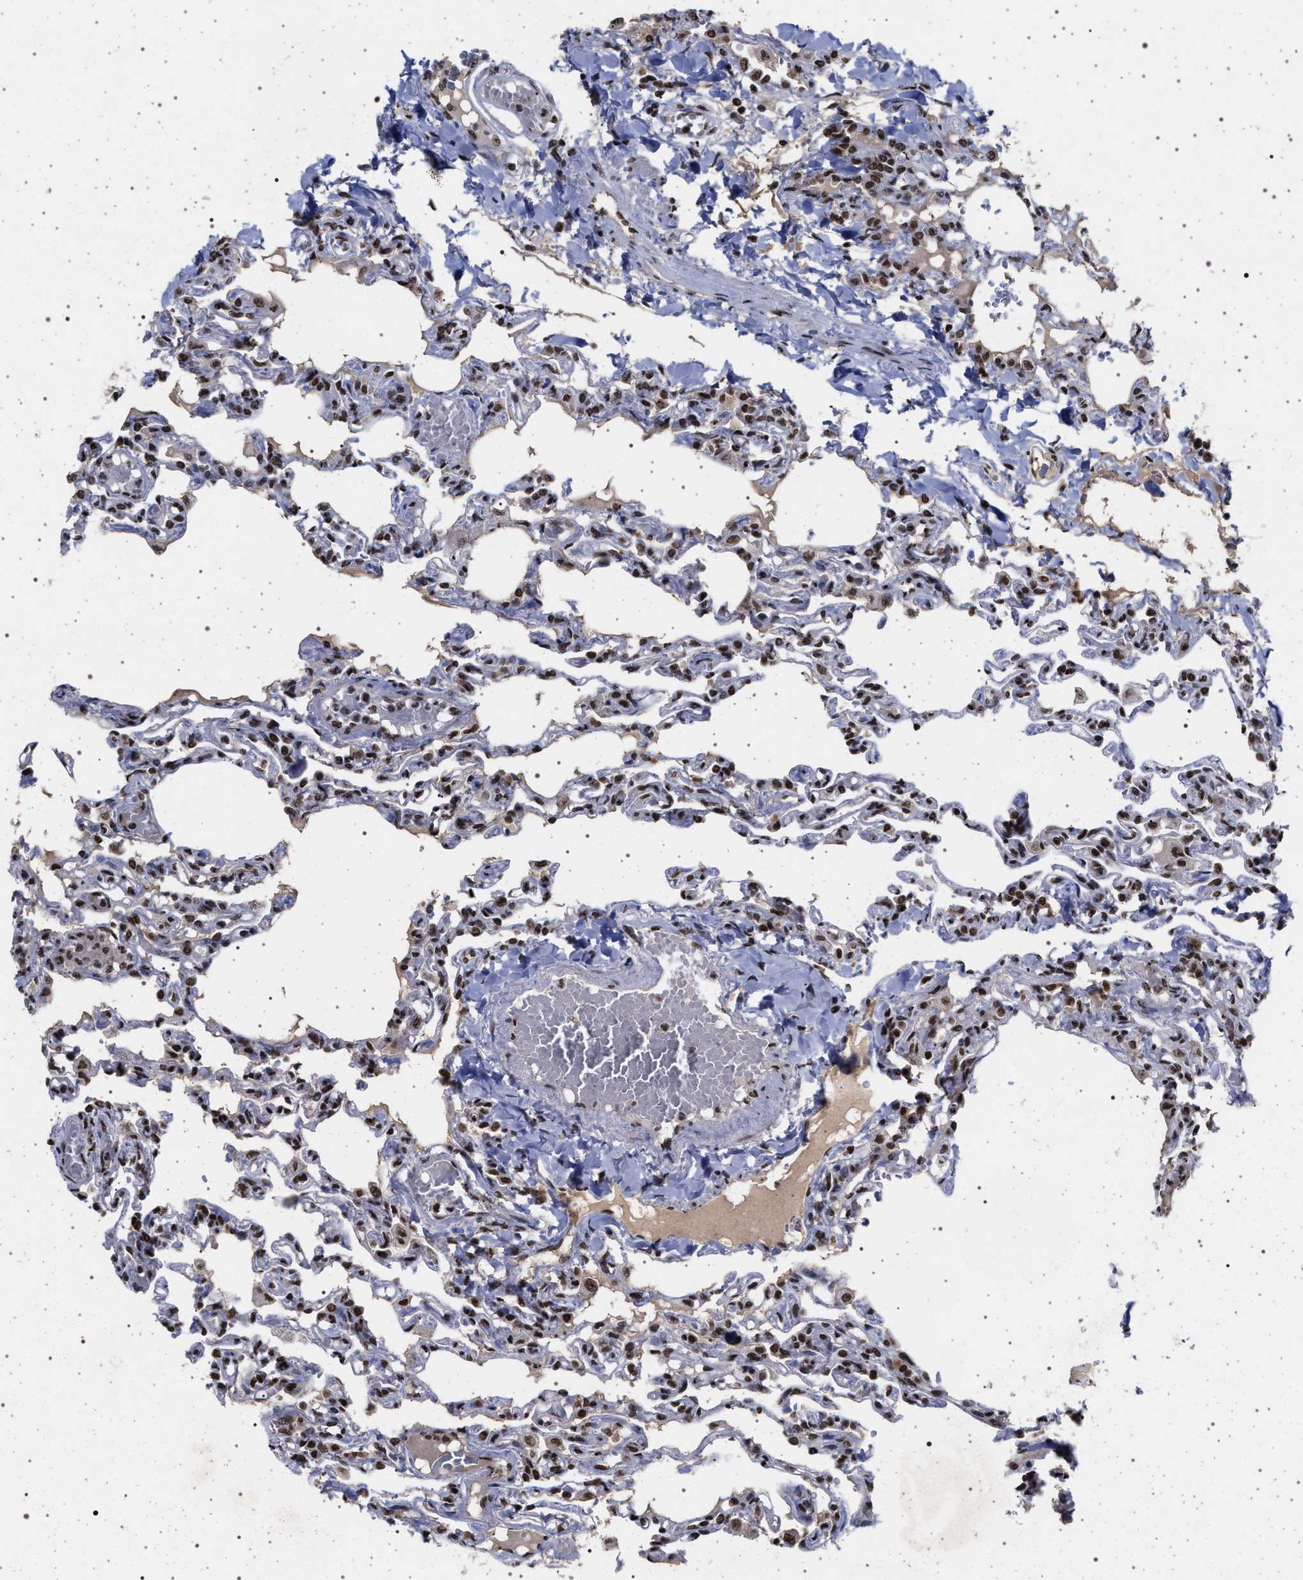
{"staining": {"intensity": "moderate", "quantity": ">75%", "location": "nuclear"}, "tissue": "lung", "cell_type": "Alveolar cells", "image_type": "normal", "snomed": [{"axis": "morphology", "description": "Normal tissue, NOS"}, {"axis": "topography", "description": "Lung"}], "caption": "This is a histology image of immunohistochemistry staining of normal lung, which shows moderate positivity in the nuclear of alveolar cells.", "gene": "PHF12", "patient": {"sex": "male", "age": 21}}